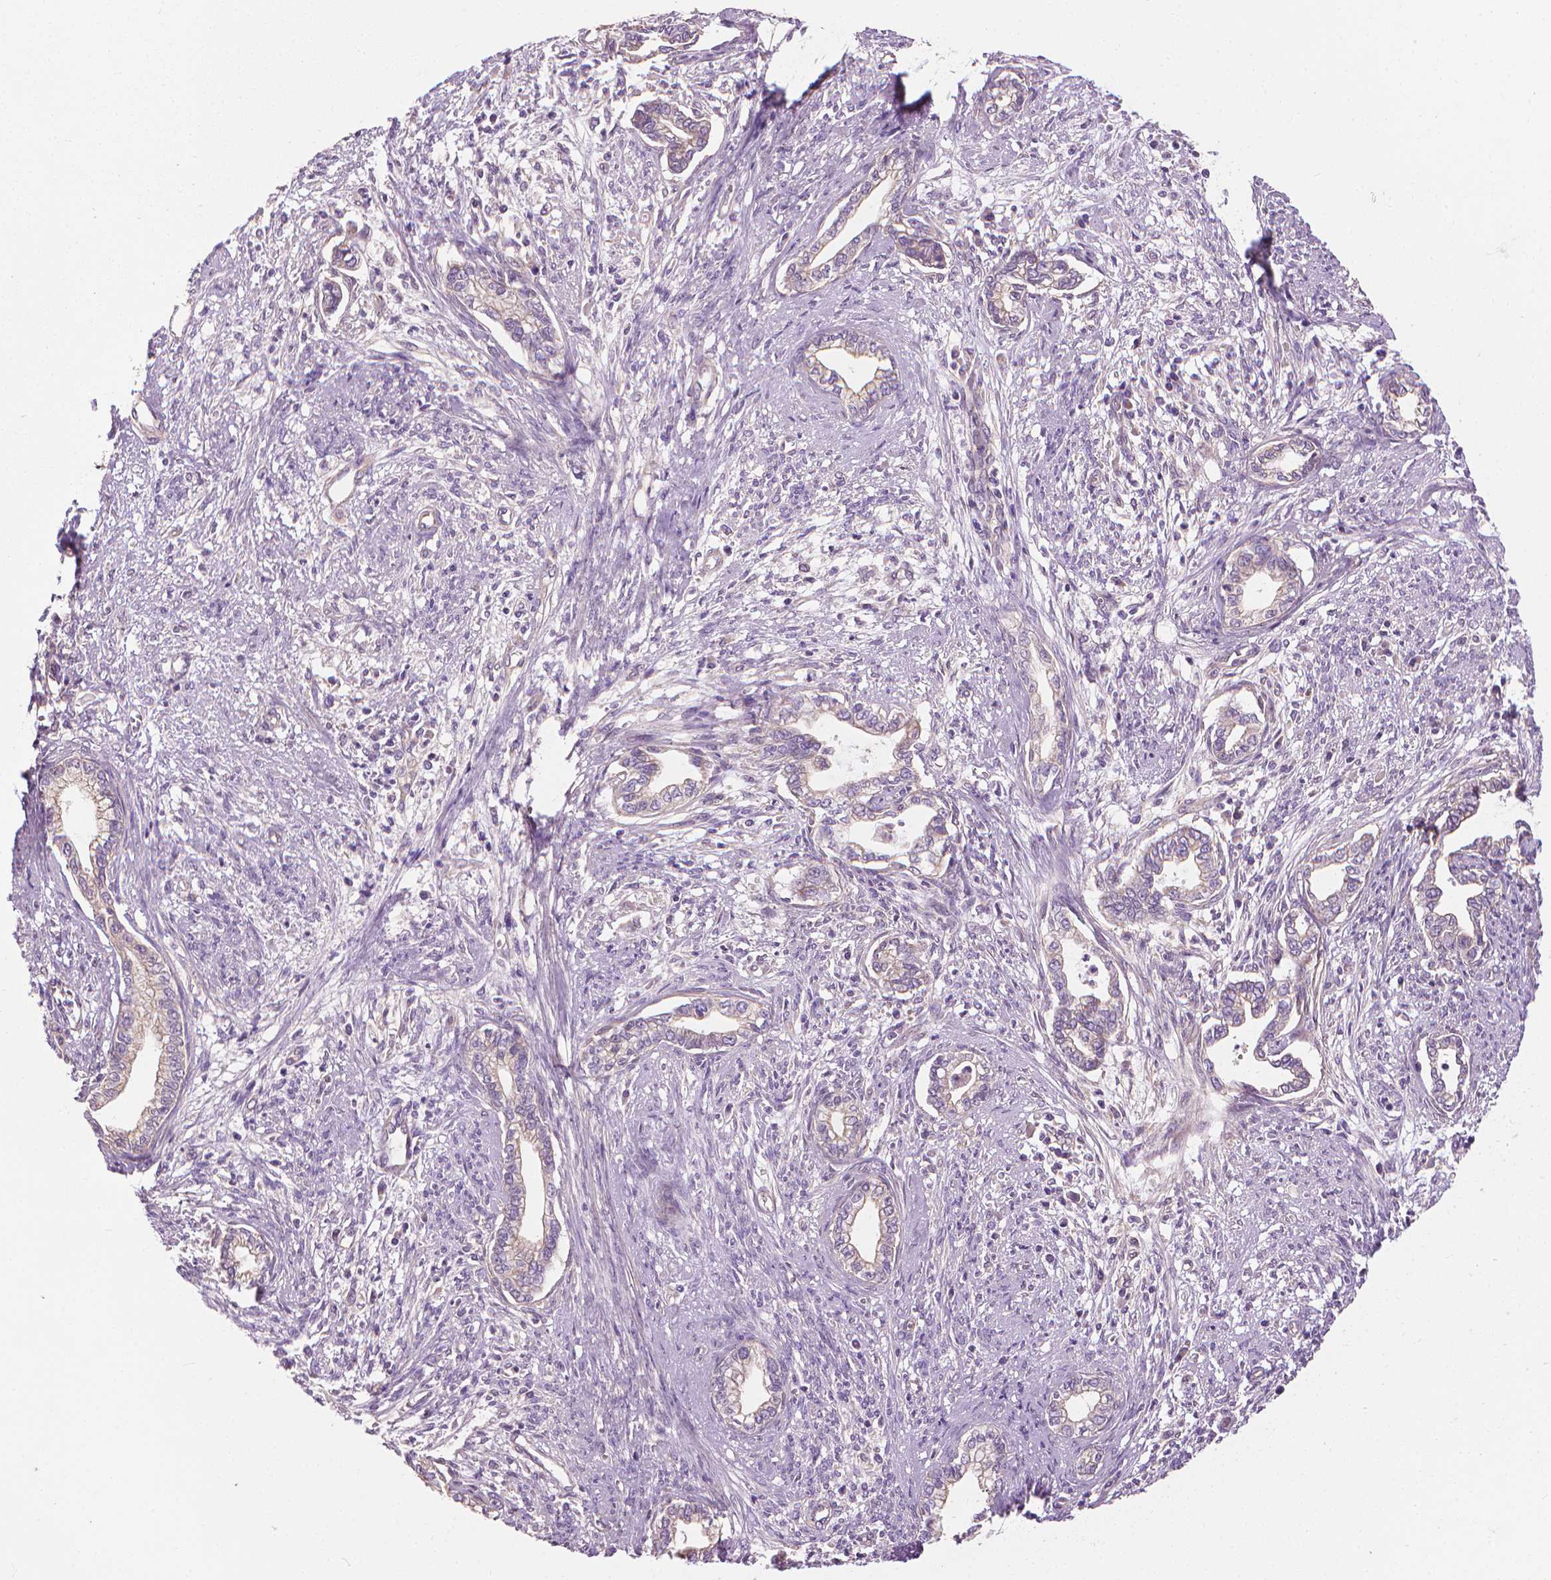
{"staining": {"intensity": "negative", "quantity": "none", "location": "none"}, "tissue": "cervical cancer", "cell_type": "Tumor cells", "image_type": "cancer", "snomed": [{"axis": "morphology", "description": "Adenocarcinoma, NOS"}, {"axis": "topography", "description": "Cervix"}], "caption": "There is no significant positivity in tumor cells of cervical cancer (adenocarcinoma).", "gene": "RIIAD1", "patient": {"sex": "female", "age": 62}}